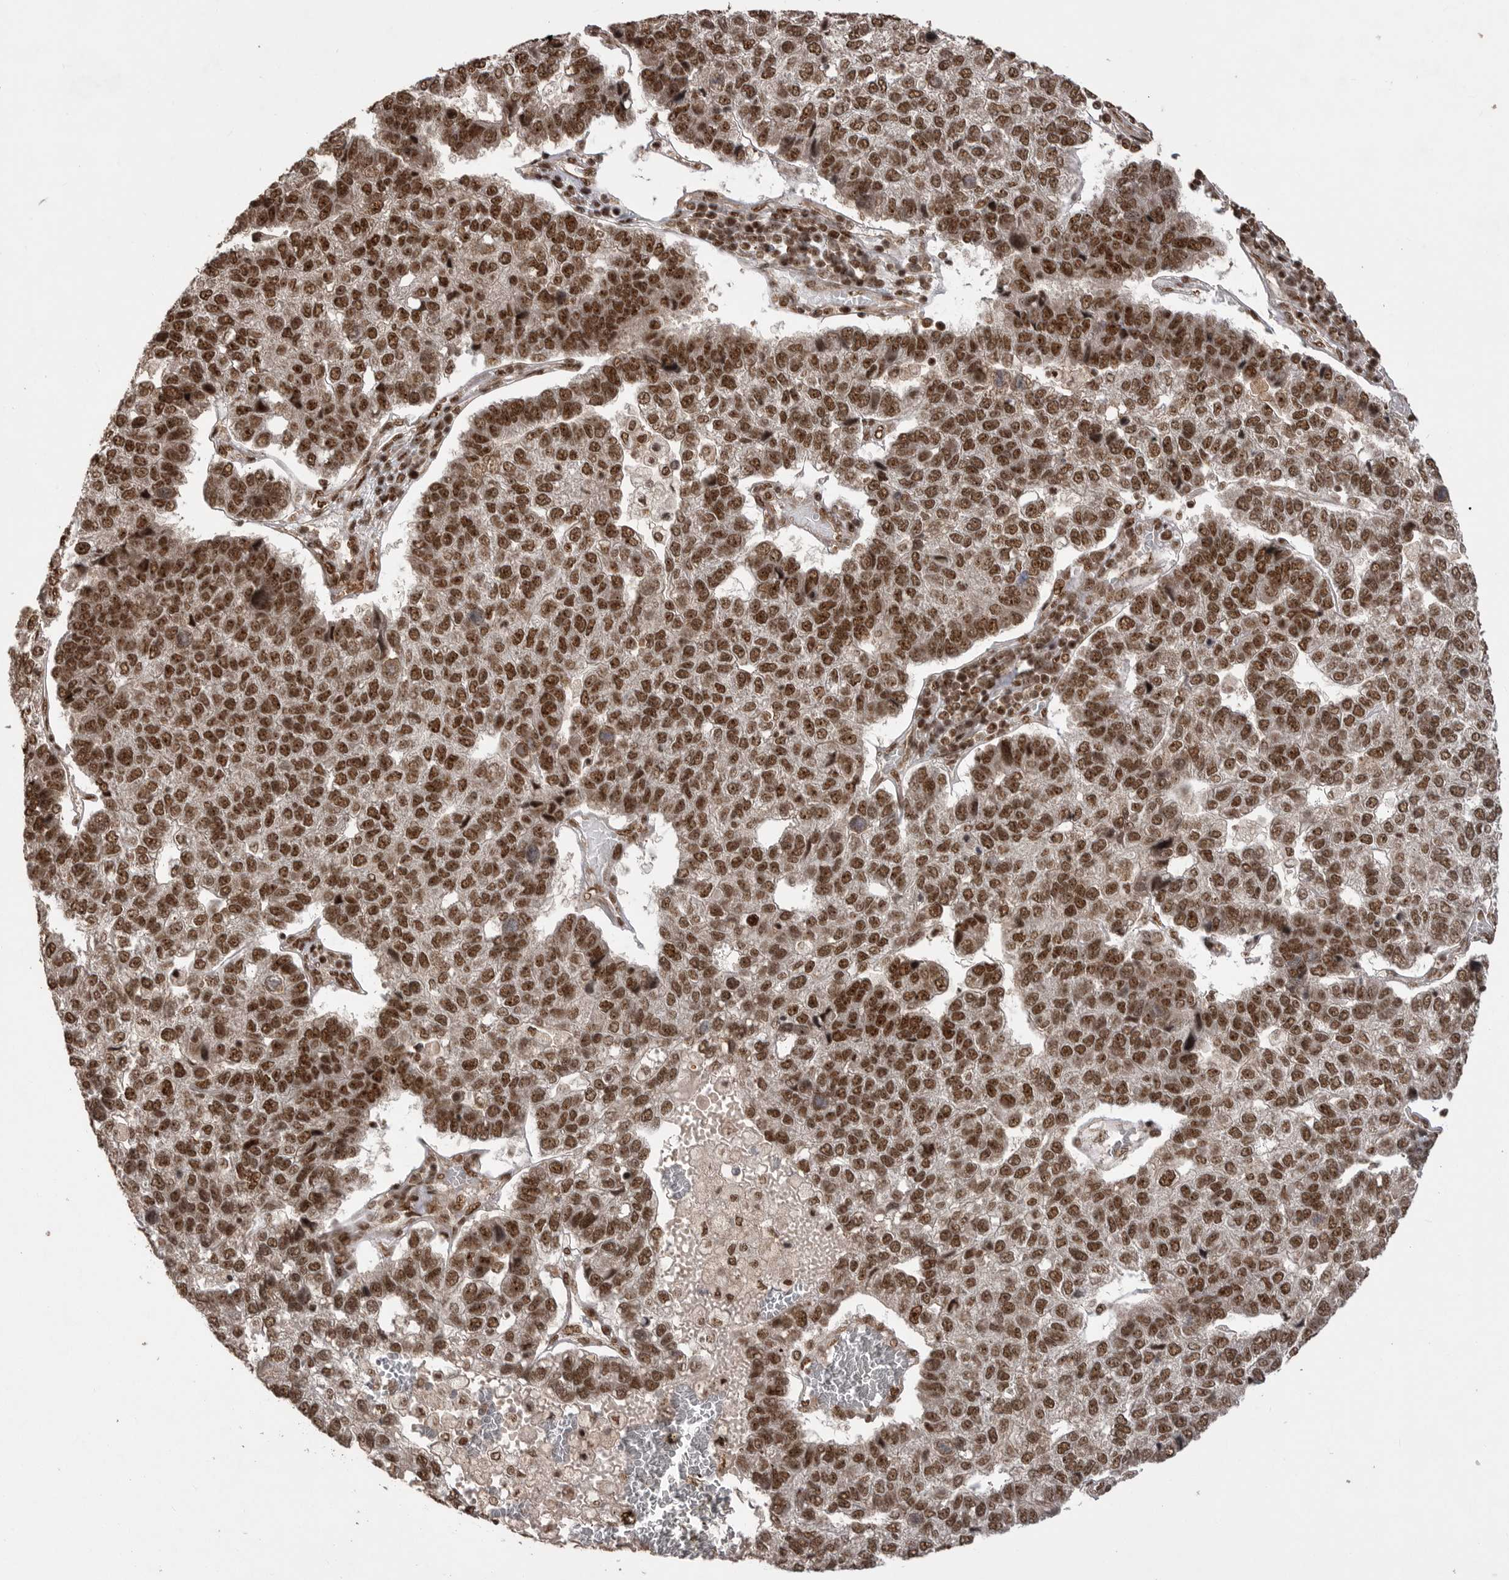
{"staining": {"intensity": "moderate", "quantity": ">75%", "location": "nuclear"}, "tissue": "pancreatic cancer", "cell_type": "Tumor cells", "image_type": "cancer", "snomed": [{"axis": "morphology", "description": "Adenocarcinoma, NOS"}, {"axis": "topography", "description": "Pancreas"}], "caption": "A medium amount of moderate nuclear expression is present in approximately >75% of tumor cells in pancreatic cancer (adenocarcinoma) tissue.", "gene": "PPP1R8", "patient": {"sex": "female", "age": 61}}